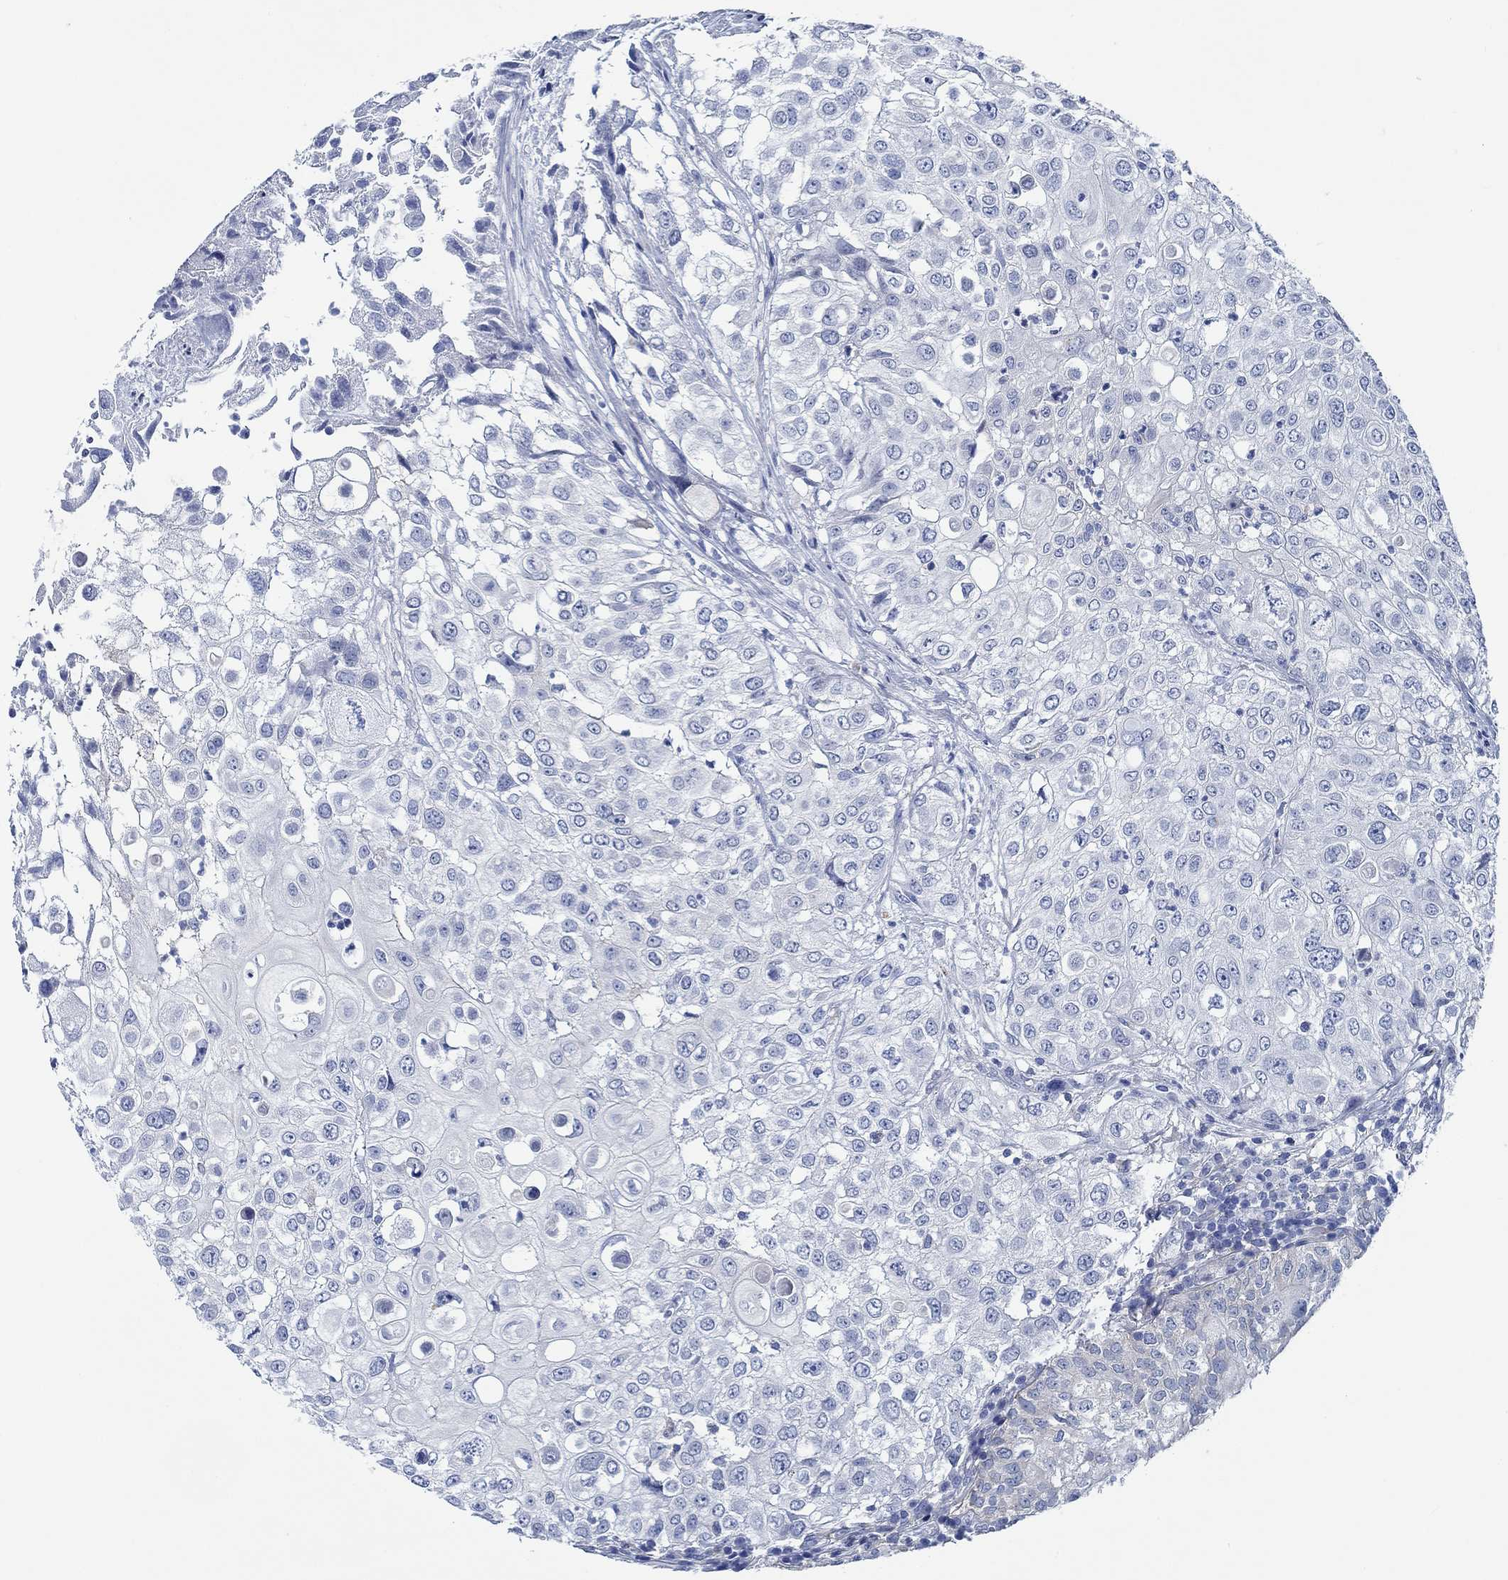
{"staining": {"intensity": "negative", "quantity": "none", "location": "none"}, "tissue": "urothelial cancer", "cell_type": "Tumor cells", "image_type": "cancer", "snomed": [{"axis": "morphology", "description": "Urothelial carcinoma, High grade"}, {"axis": "topography", "description": "Urinary bladder"}], "caption": "A photomicrograph of urothelial carcinoma (high-grade) stained for a protein demonstrates no brown staining in tumor cells.", "gene": "SVEP1", "patient": {"sex": "female", "age": 79}}